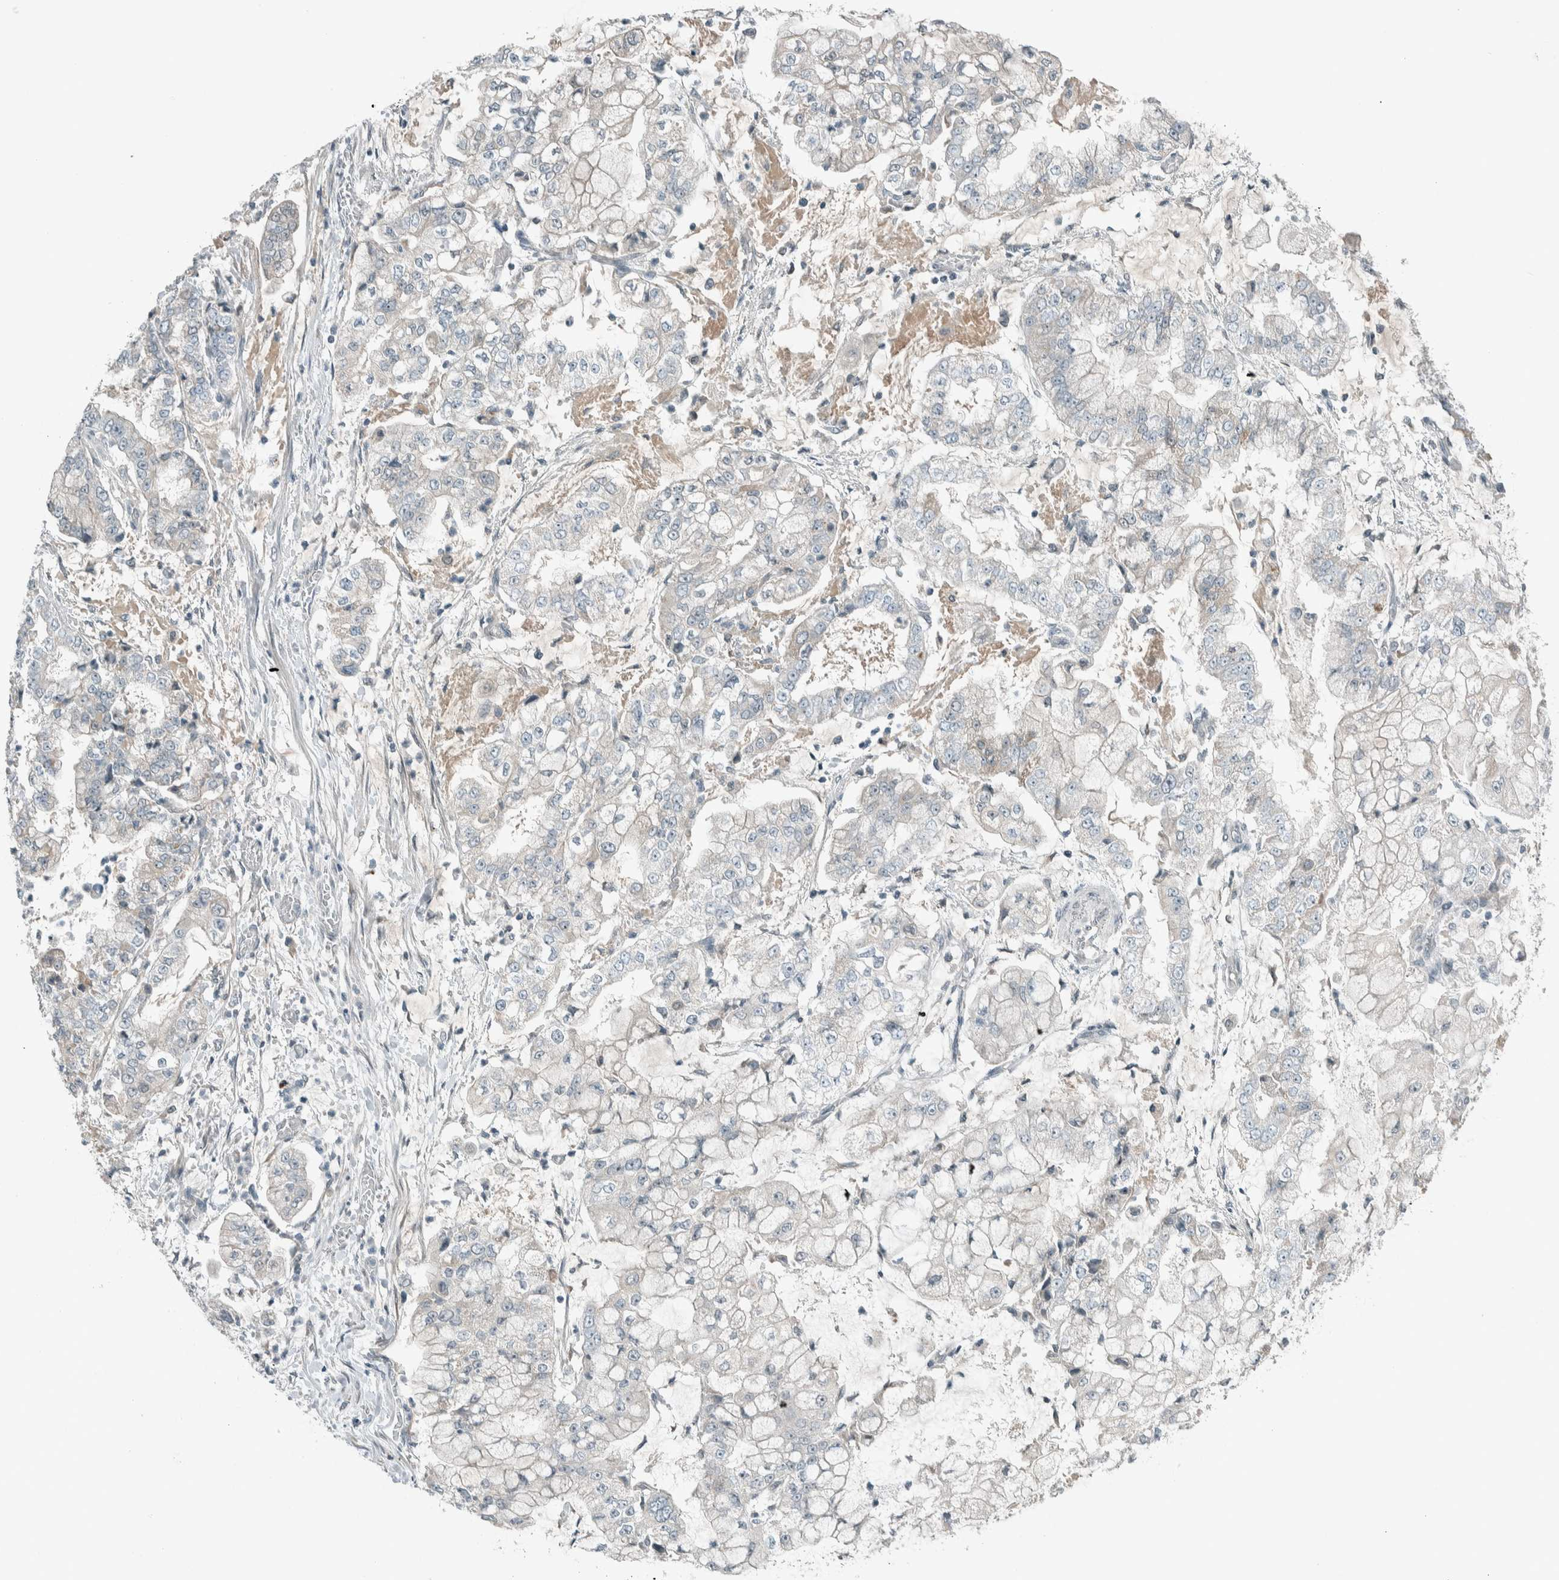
{"staining": {"intensity": "weak", "quantity": "<25%", "location": "cytoplasmic/membranous"}, "tissue": "stomach cancer", "cell_type": "Tumor cells", "image_type": "cancer", "snomed": [{"axis": "morphology", "description": "Adenocarcinoma, NOS"}, {"axis": "topography", "description": "Stomach"}], "caption": "Human stomach cancer stained for a protein using IHC reveals no positivity in tumor cells.", "gene": "CERCAM", "patient": {"sex": "male", "age": 76}}